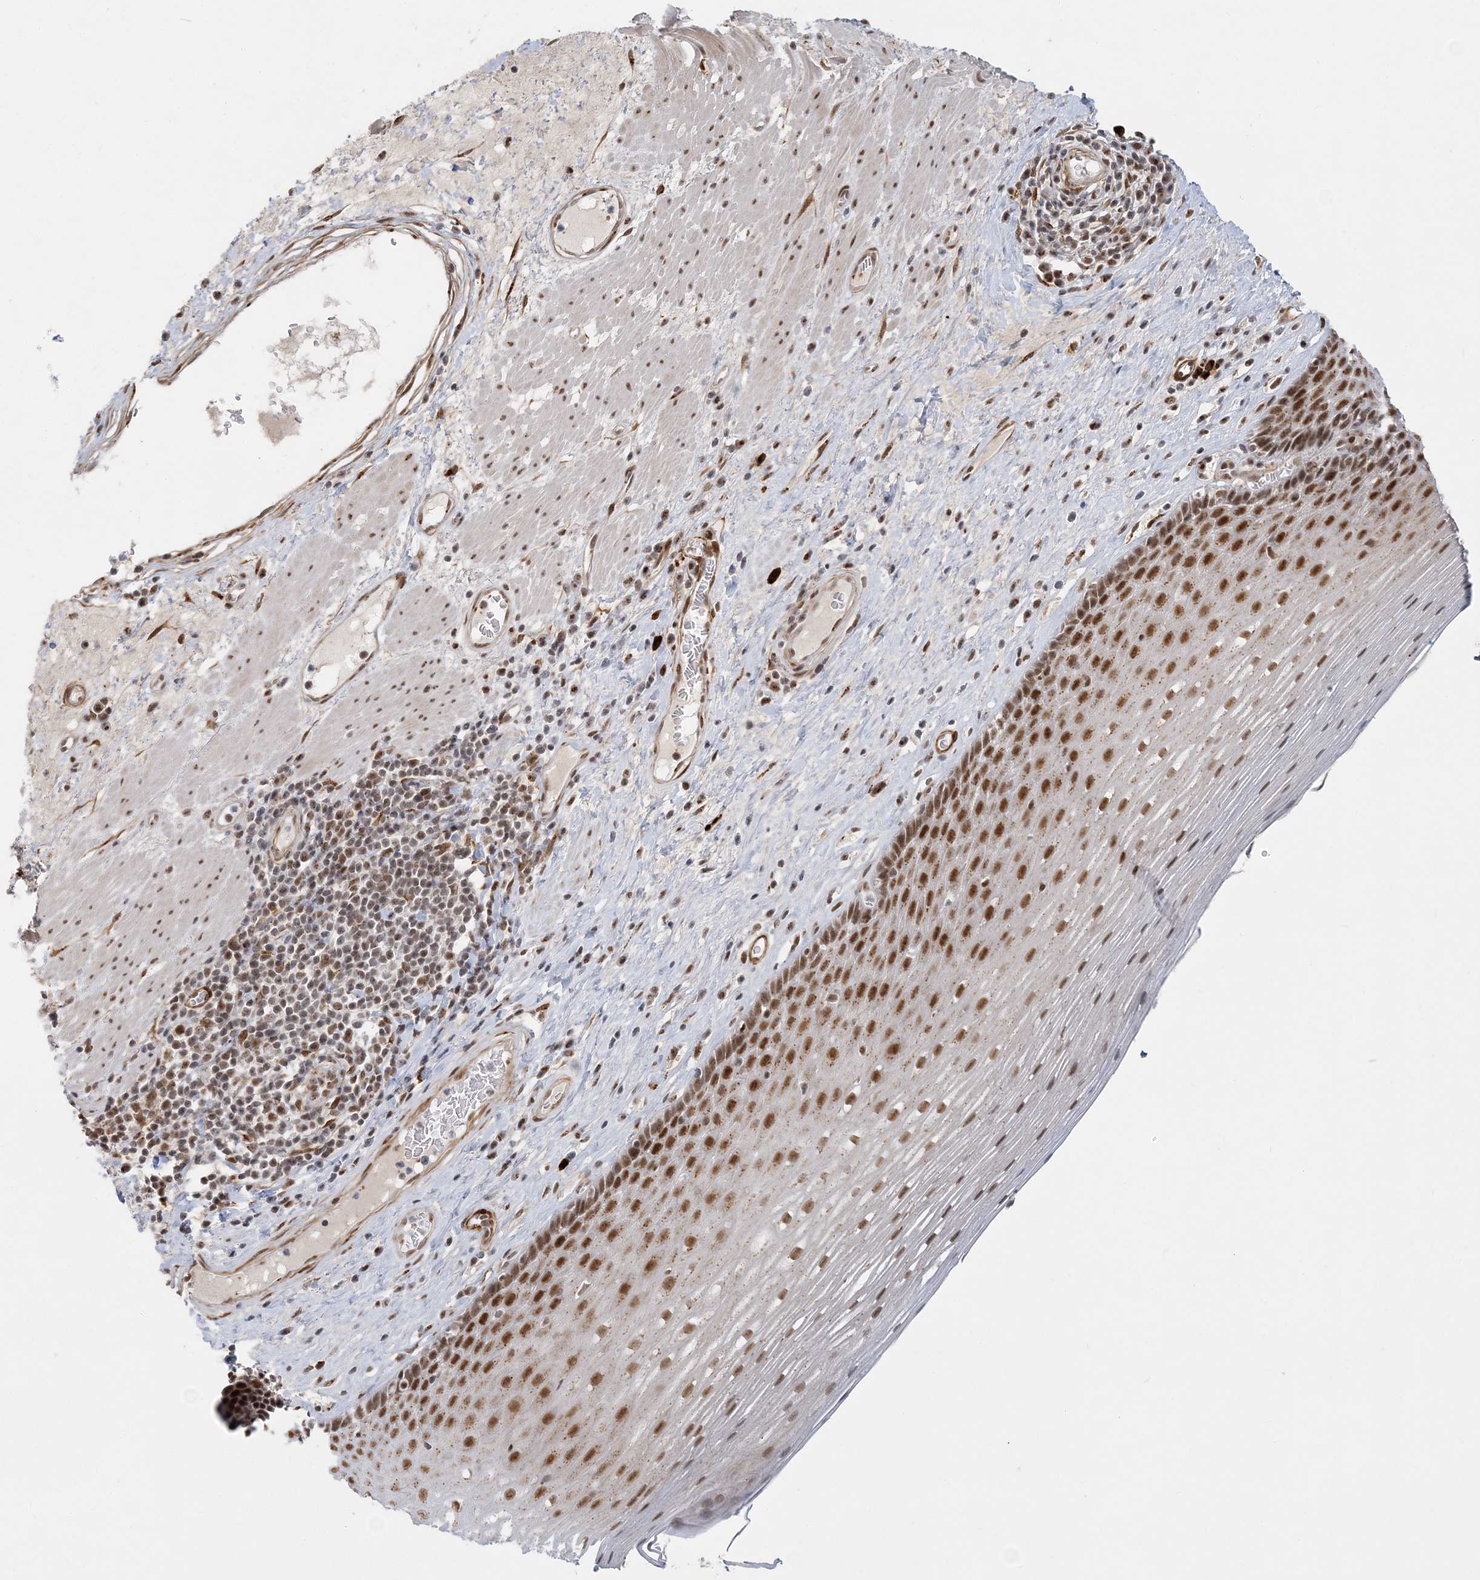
{"staining": {"intensity": "strong", "quantity": ">75%", "location": "nuclear"}, "tissue": "esophagus", "cell_type": "Squamous epithelial cells", "image_type": "normal", "snomed": [{"axis": "morphology", "description": "Normal tissue, NOS"}, {"axis": "topography", "description": "Esophagus"}], "caption": "Immunohistochemistry of unremarkable esophagus reveals high levels of strong nuclear staining in about >75% of squamous epithelial cells.", "gene": "PLRG1", "patient": {"sex": "male", "age": 62}}